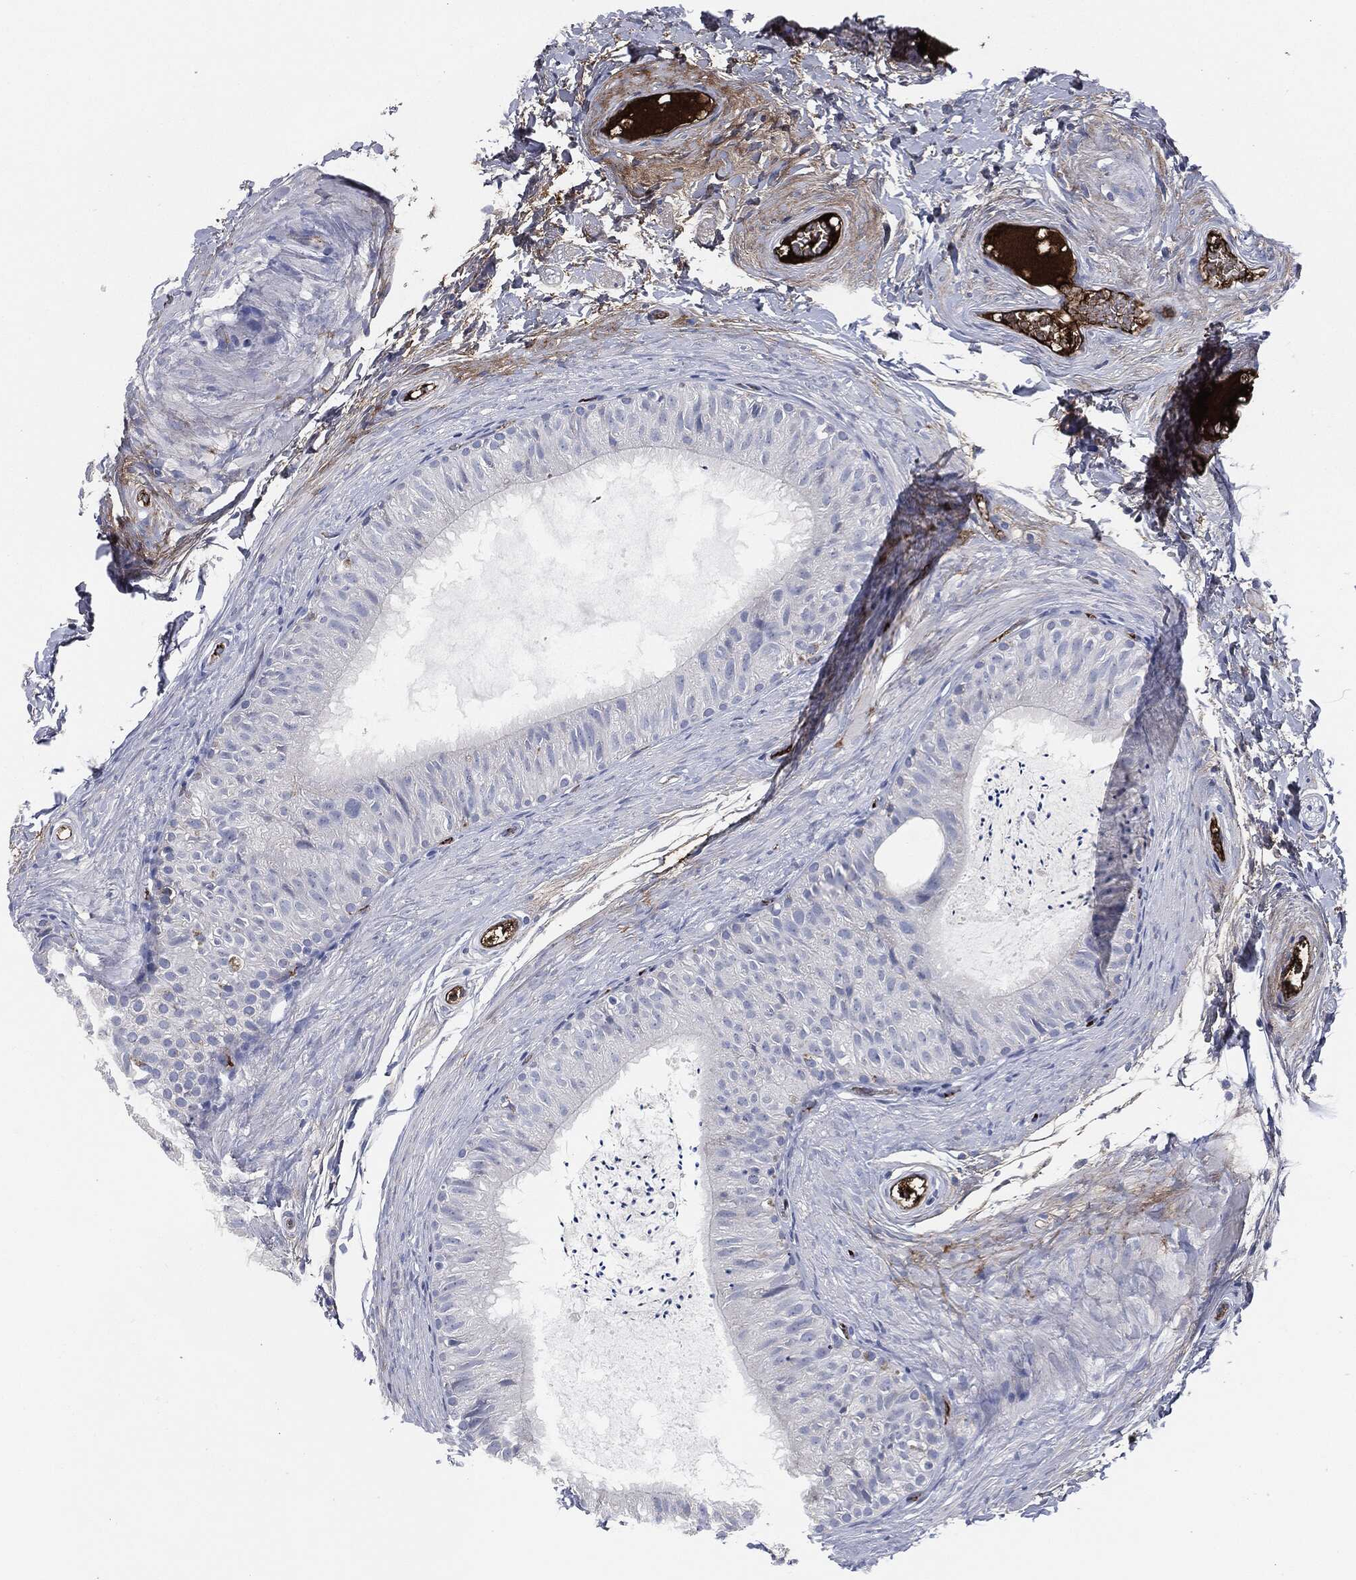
{"staining": {"intensity": "negative", "quantity": "none", "location": "none"}, "tissue": "epididymis", "cell_type": "Glandular cells", "image_type": "normal", "snomed": [{"axis": "morphology", "description": "Normal tissue, NOS"}, {"axis": "topography", "description": "Epididymis"}], "caption": "The image displays no significant staining in glandular cells of epididymis. The staining is performed using DAB (3,3'-diaminobenzidine) brown chromogen with nuclei counter-stained in using hematoxylin.", "gene": "APOB", "patient": {"sex": "male", "age": 34}}